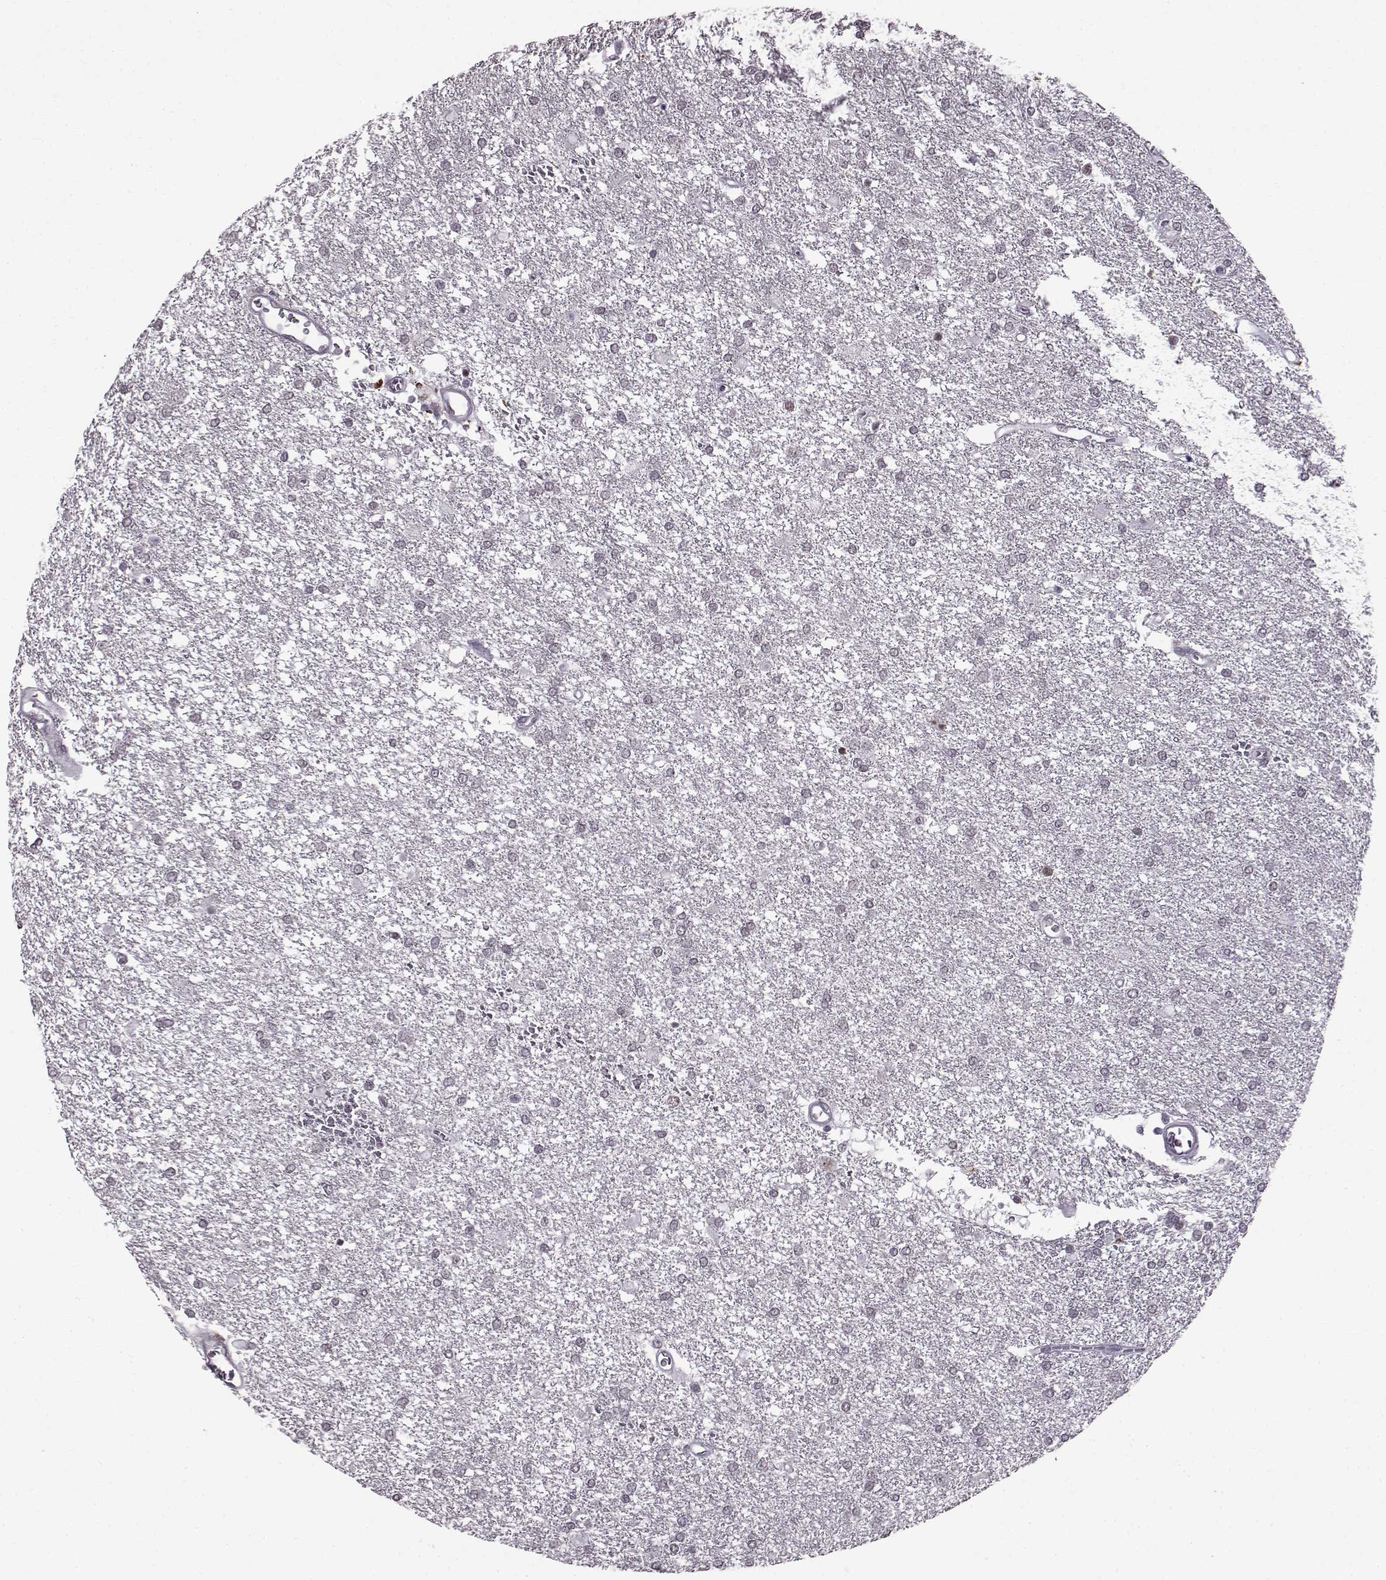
{"staining": {"intensity": "negative", "quantity": "none", "location": "none"}, "tissue": "glioma", "cell_type": "Tumor cells", "image_type": "cancer", "snomed": [{"axis": "morphology", "description": "Glioma, malignant, High grade"}, {"axis": "topography", "description": "Brain"}], "caption": "Tumor cells are negative for brown protein staining in glioma. The staining was performed using DAB (3,3'-diaminobenzidine) to visualize the protein expression in brown, while the nuclei were stained in blue with hematoxylin (Magnification: 20x).", "gene": "SLC28A2", "patient": {"sex": "female", "age": 61}}